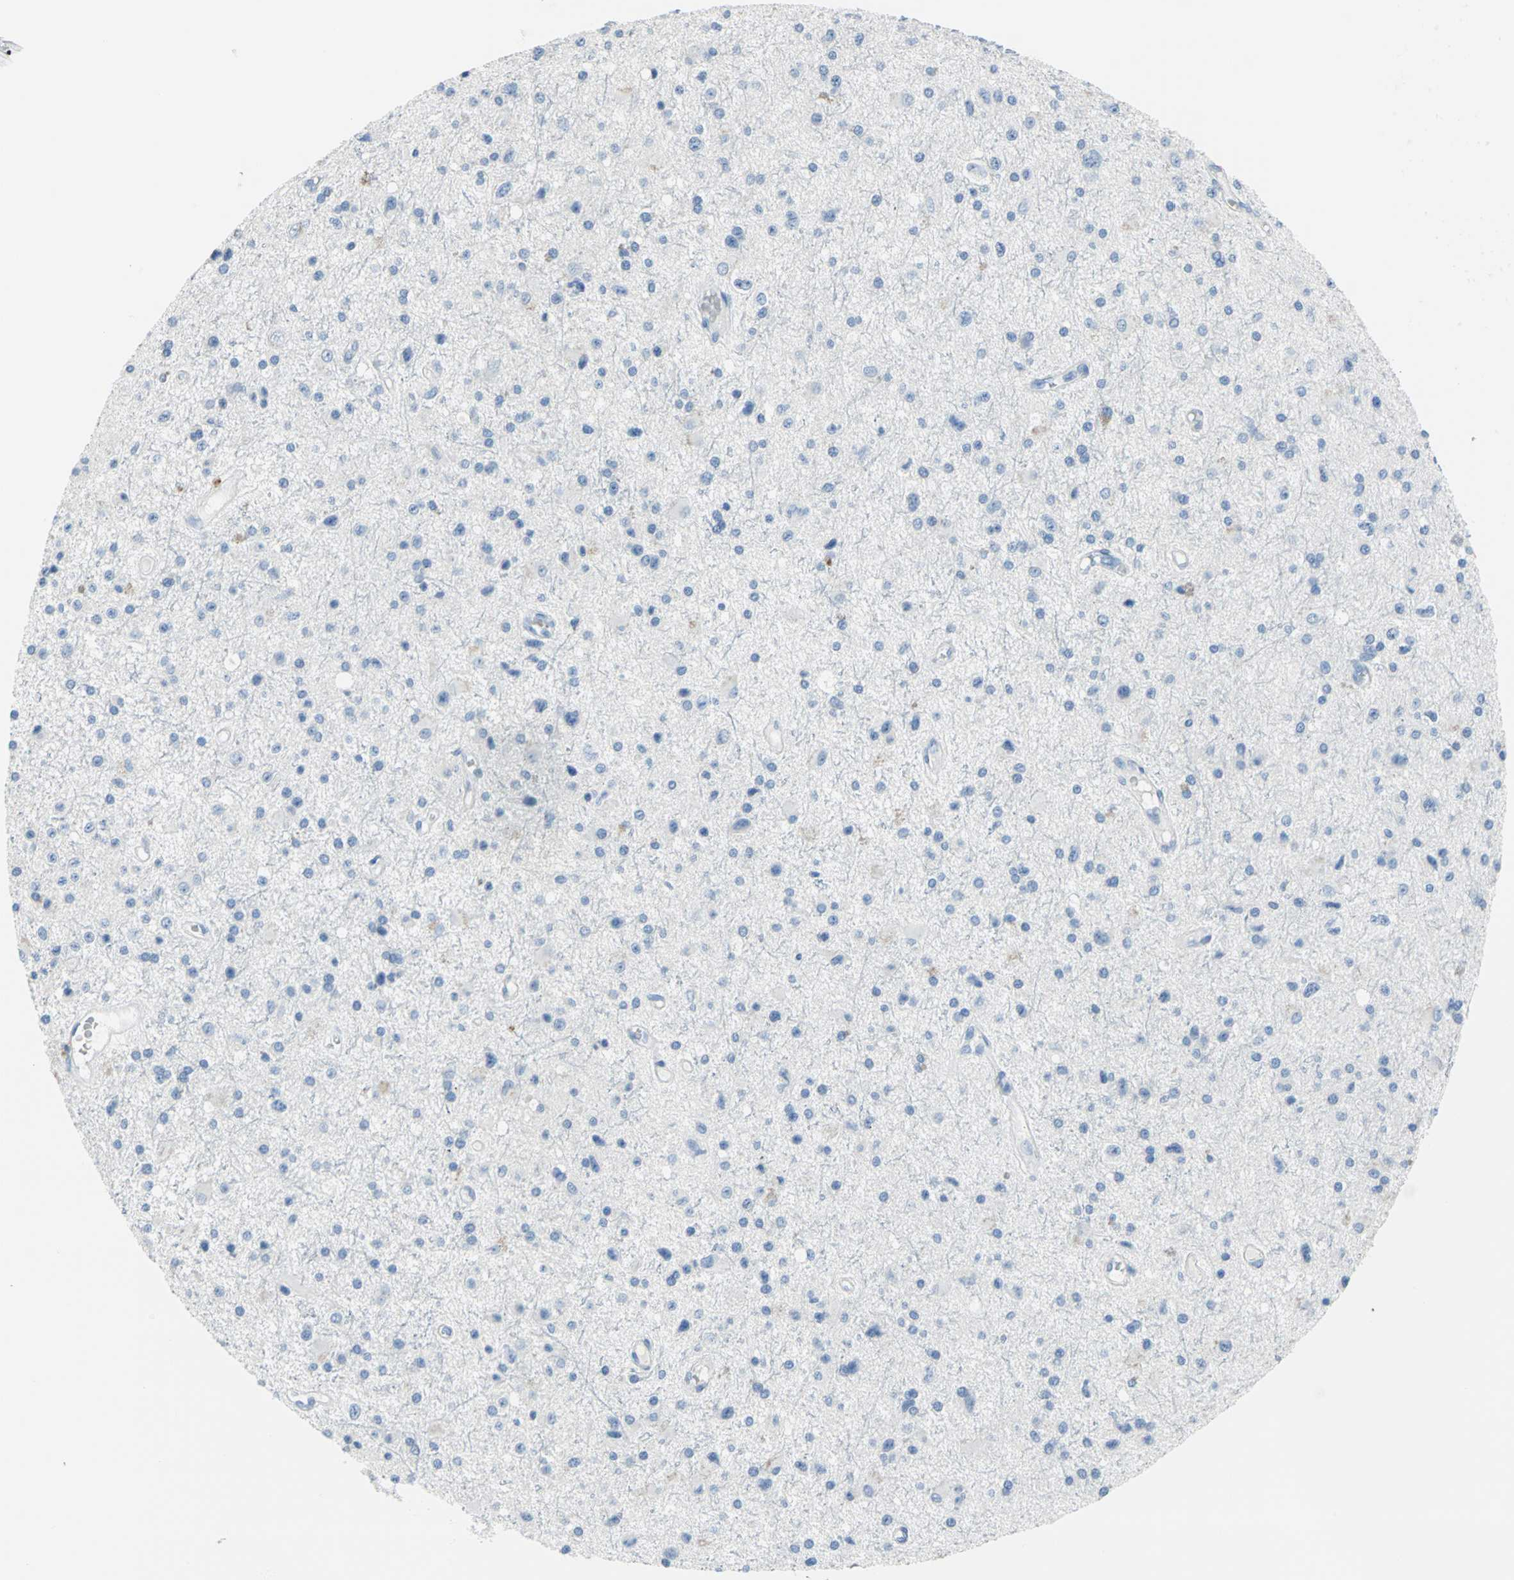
{"staining": {"intensity": "negative", "quantity": "none", "location": "none"}, "tissue": "glioma", "cell_type": "Tumor cells", "image_type": "cancer", "snomed": [{"axis": "morphology", "description": "Glioma, malignant, Low grade"}, {"axis": "topography", "description": "Brain"}], "caption": "A photomicrograph of malignant low-grade glioma stained for a protein displays no brown staining in tumor cells. (IHC, brightfield microscopy, high magnification).", "gene": "SFN", "patient": {"sex": "male", "age": 58}}